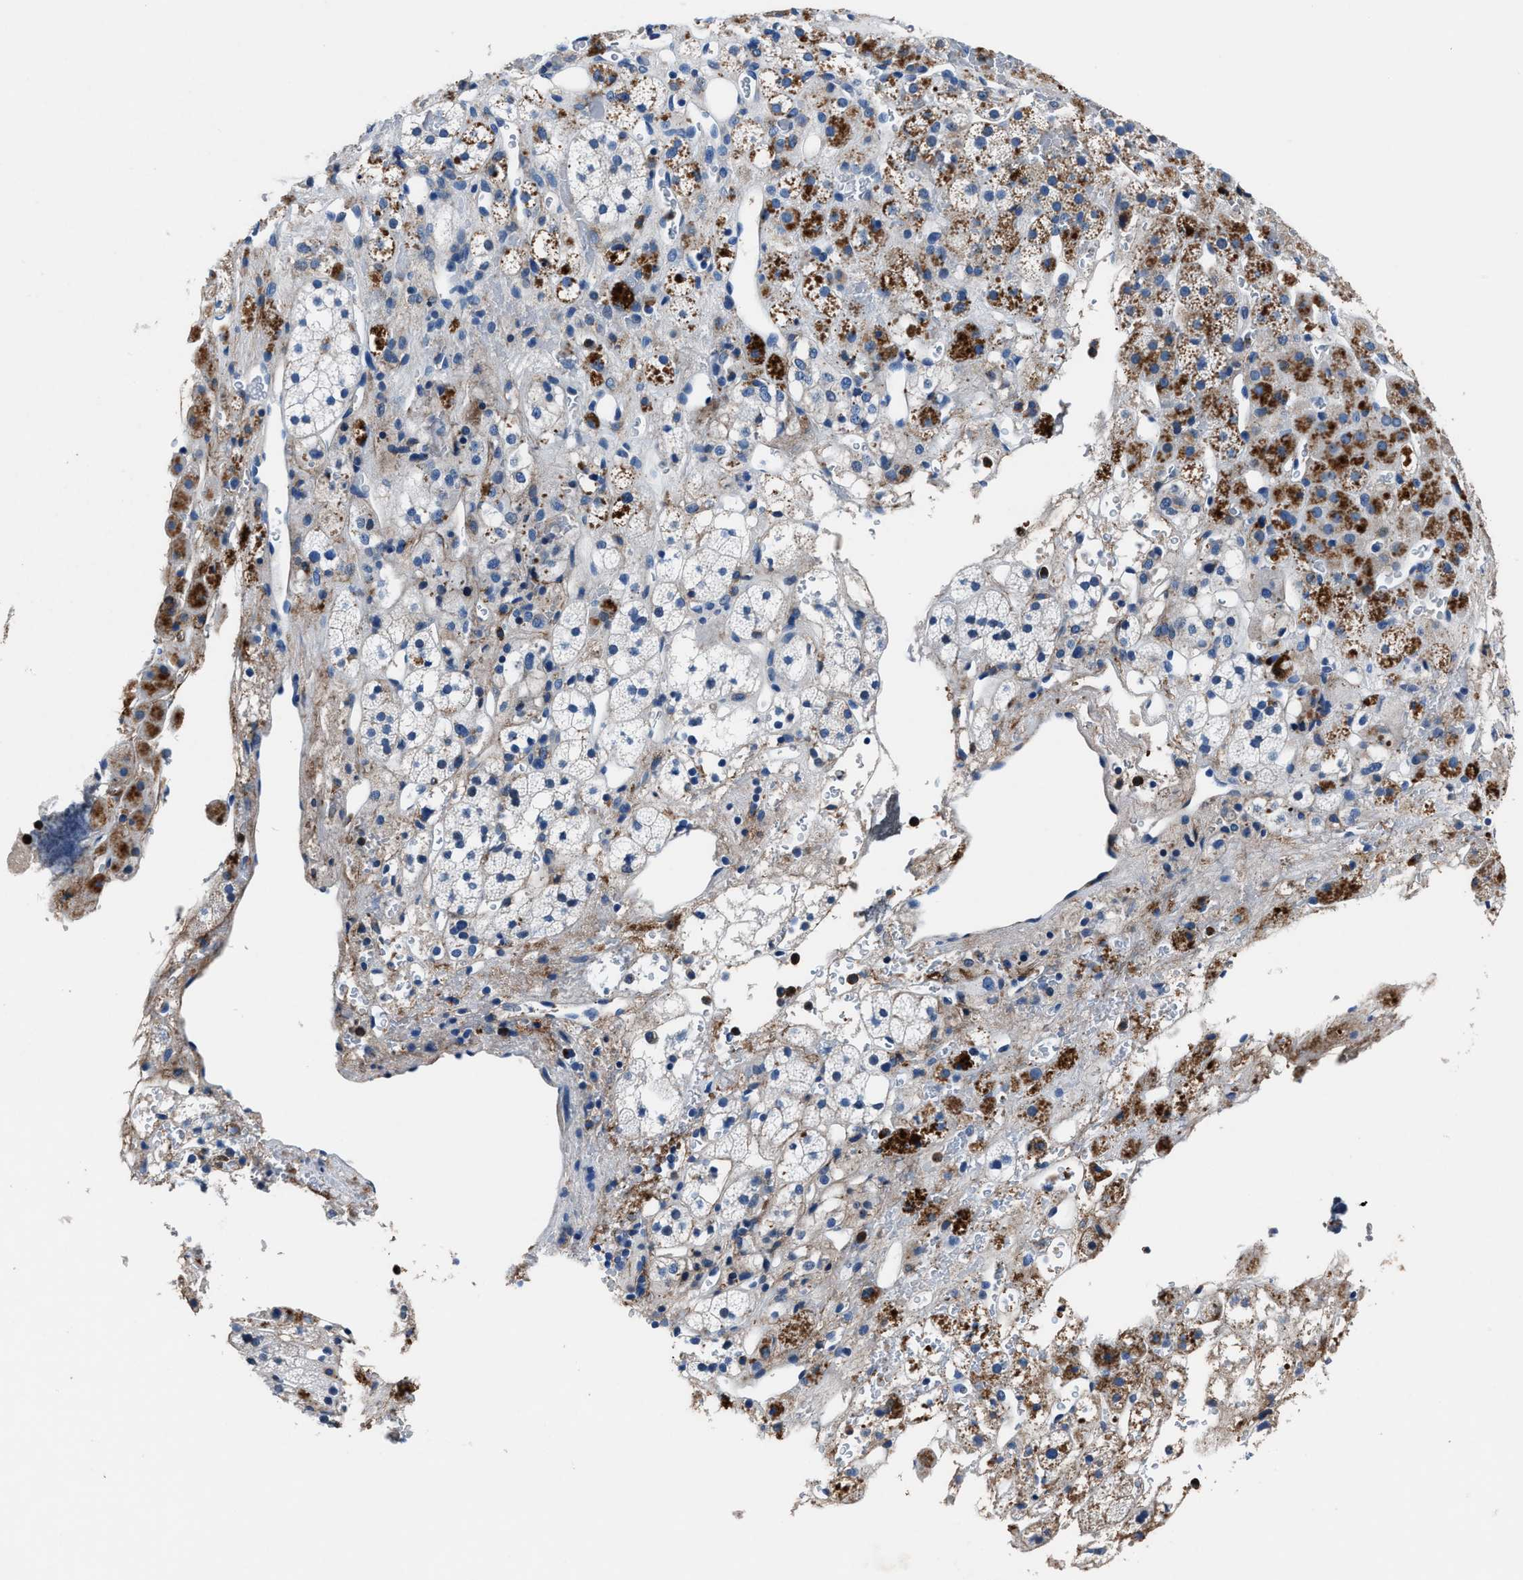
{"staining": {"intensity": "moderate", "quantity": "<25%", "location": "cytoplasmic/membranous"}, "tissue": "adrenal gland", "cell_type": "Glandular cells", "image_type": "normal", "snomed": [{"axis": "morphology", "description": "Normal tissue, NOS"}, {"axis": "topography", "description": "Adrenal gland"}], "caption": "Immunohistochemical staining of benign human adrenal gland demonstrates low levels of moderate cytoplasmic/membranous expression in about <25% of glandular cells.", "gene": "FGL2", "patient": {"sex": "male", "age": 56}}